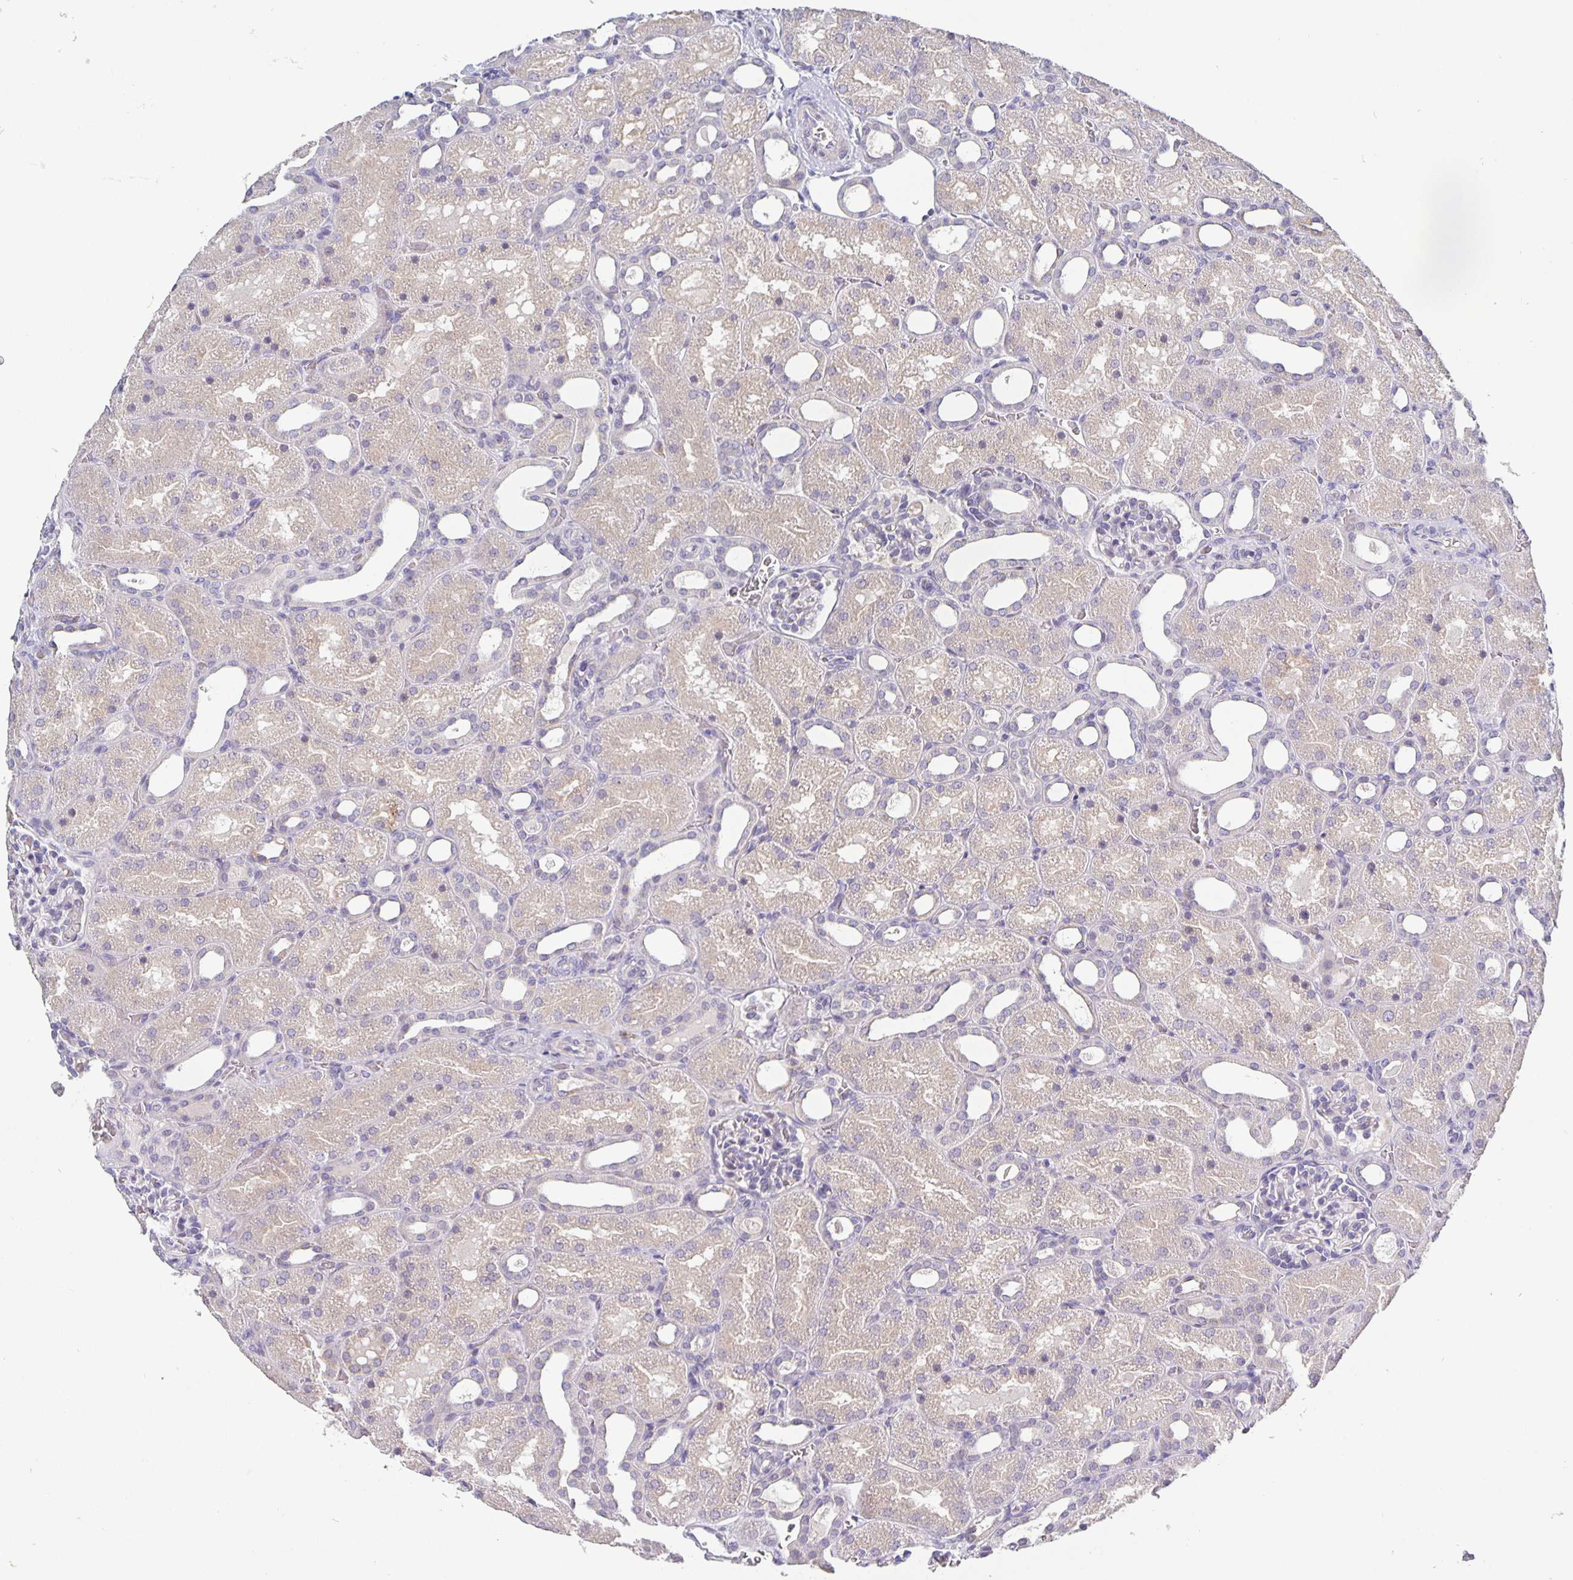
{"staining": {"intensity": "negative", "quantity": "none", "location": "none"}, "tissue": "kidney", "cell_type": "Cells in glomeruli", "image_type": "normal", "snomed": [{"axis": "morphology", "description": "Normal tissue, NOS"}, {"axis": "topography", "description": "Kidney"}], "caption": "Protein analysis of normal kidney displays no significant staining in cells in glomeruli. The staining was performed using DAB to visualize the protein expression in brown, while the nuclei were stained in blue with hematoxylin (Magnification: 20x).", "gene": "GDF15", "patient": {"sex": "male", "age": 2}}